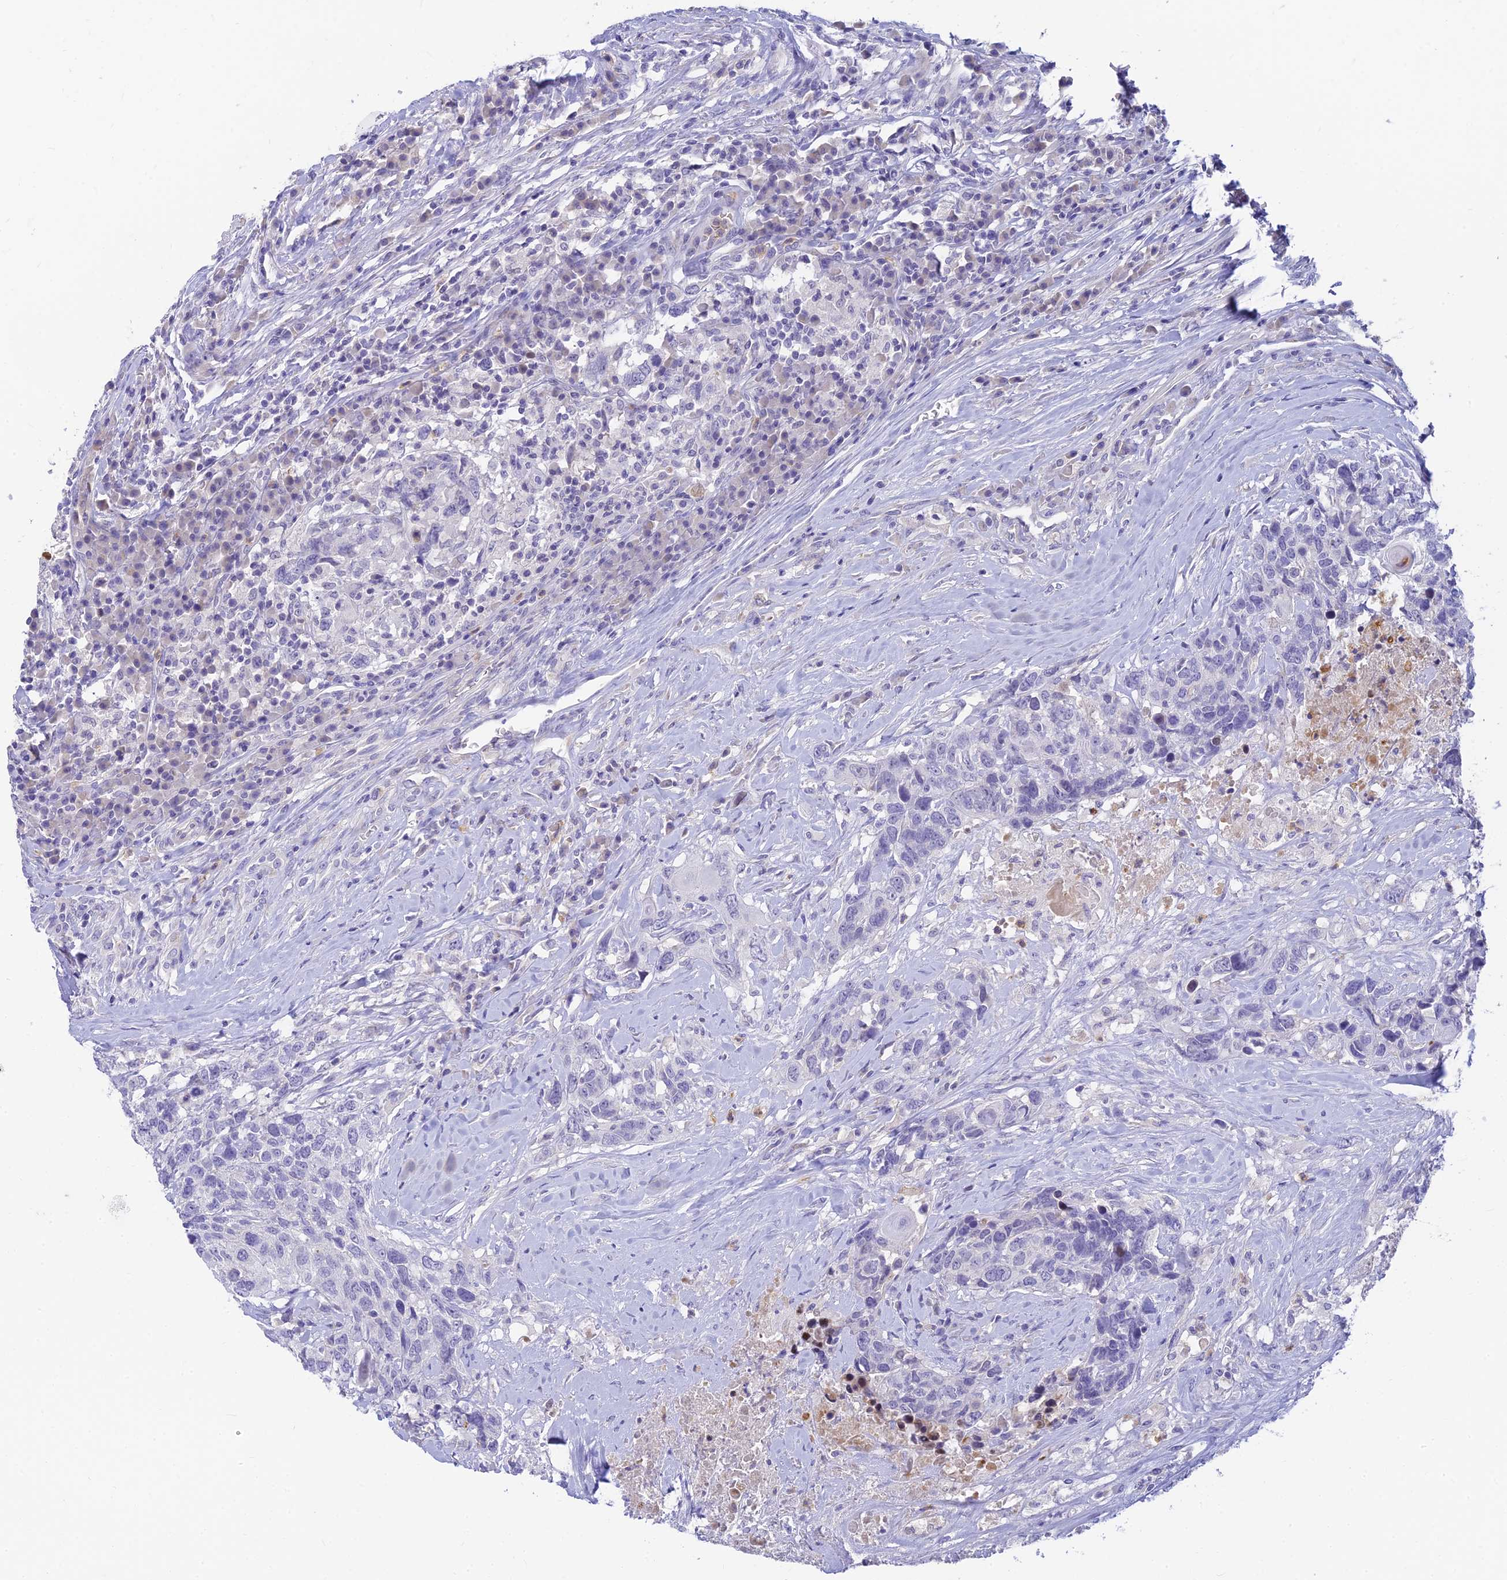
{"staining": {"intensity": "negative", "quantity": "none", "location": "none"}, "tissue": "head and neck cancer", "cell_type": "Tumor cells", "image_type": "cancer", "snomed": [{"axis": "morphology", "description": "Squamous cell carcinoma, NOS"}, {"axis": "topography", "description": "Head-Neck"}], "caption": "Histopathology image shows no protein positivity in tumor cells of head and neck cancer (squamous cell carcinoma) tissue.", "gene": "INTS13", "patient": {"sex": "male", "age": 66}}